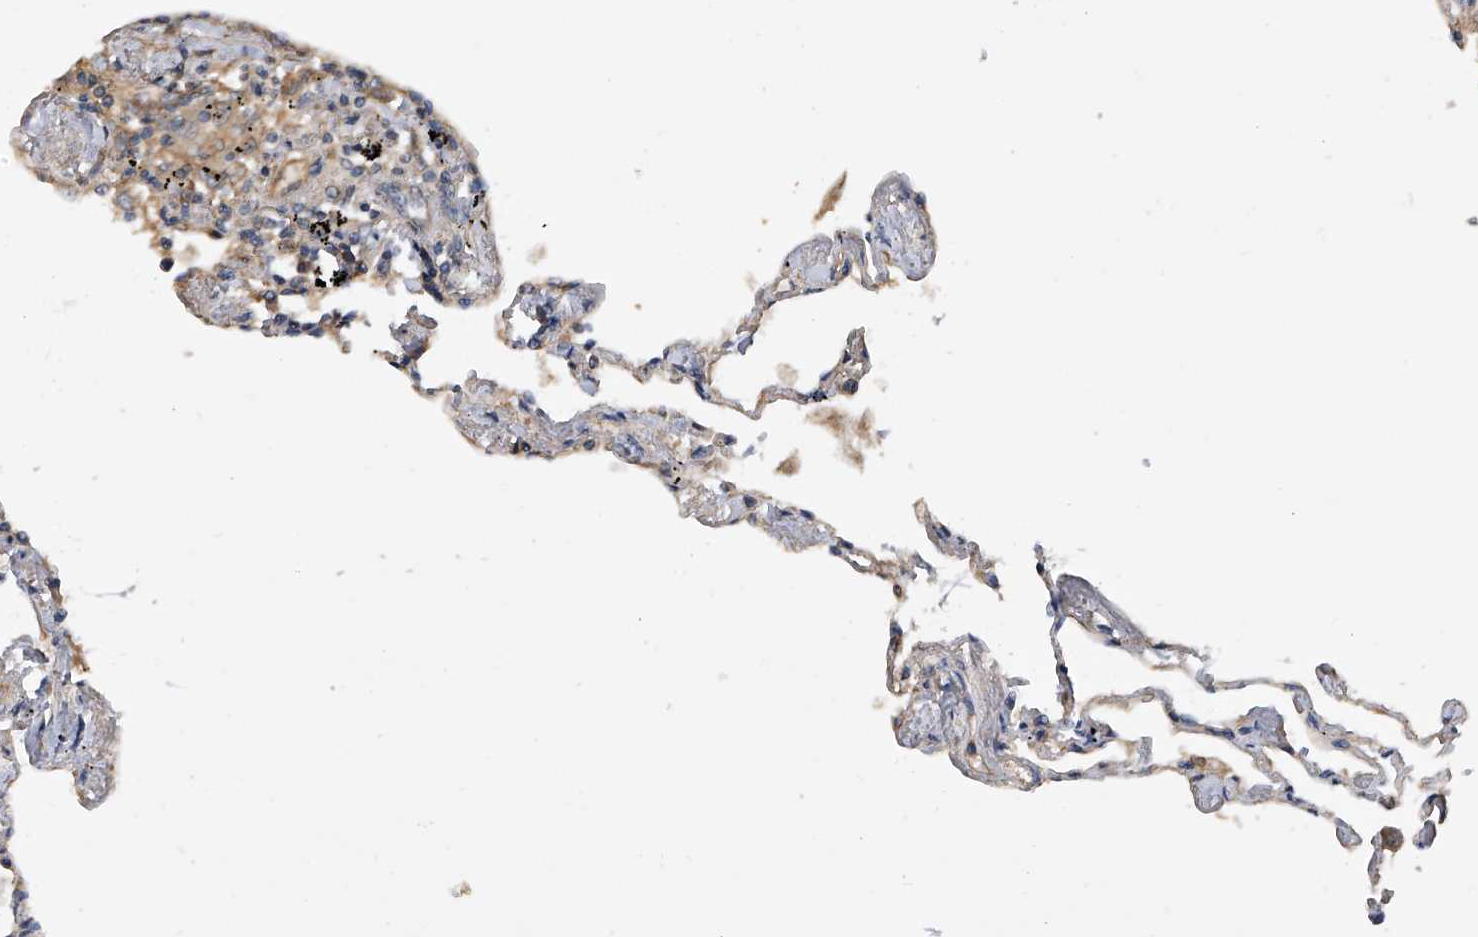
{"staining": {"intensity": "moderate", "quantity": ">75%", "location": "cytoplasmic/membranous"}, "tissue": "lung", "cell_type": "Alveolar cells", "image_type": "normal", "snomed": [{"axis": "morphology", "description": "Normal tissue, NOS"}, {"axis": "topography", "description": "Lung"}], "caption": "Alveolar cells reveal medium levels of moderate cytoplasmic/membranous staining in about >75% of cells in unremarkable lung.", "gene": "PTPRA", "patient": {"sex": "female", "age": 67}}